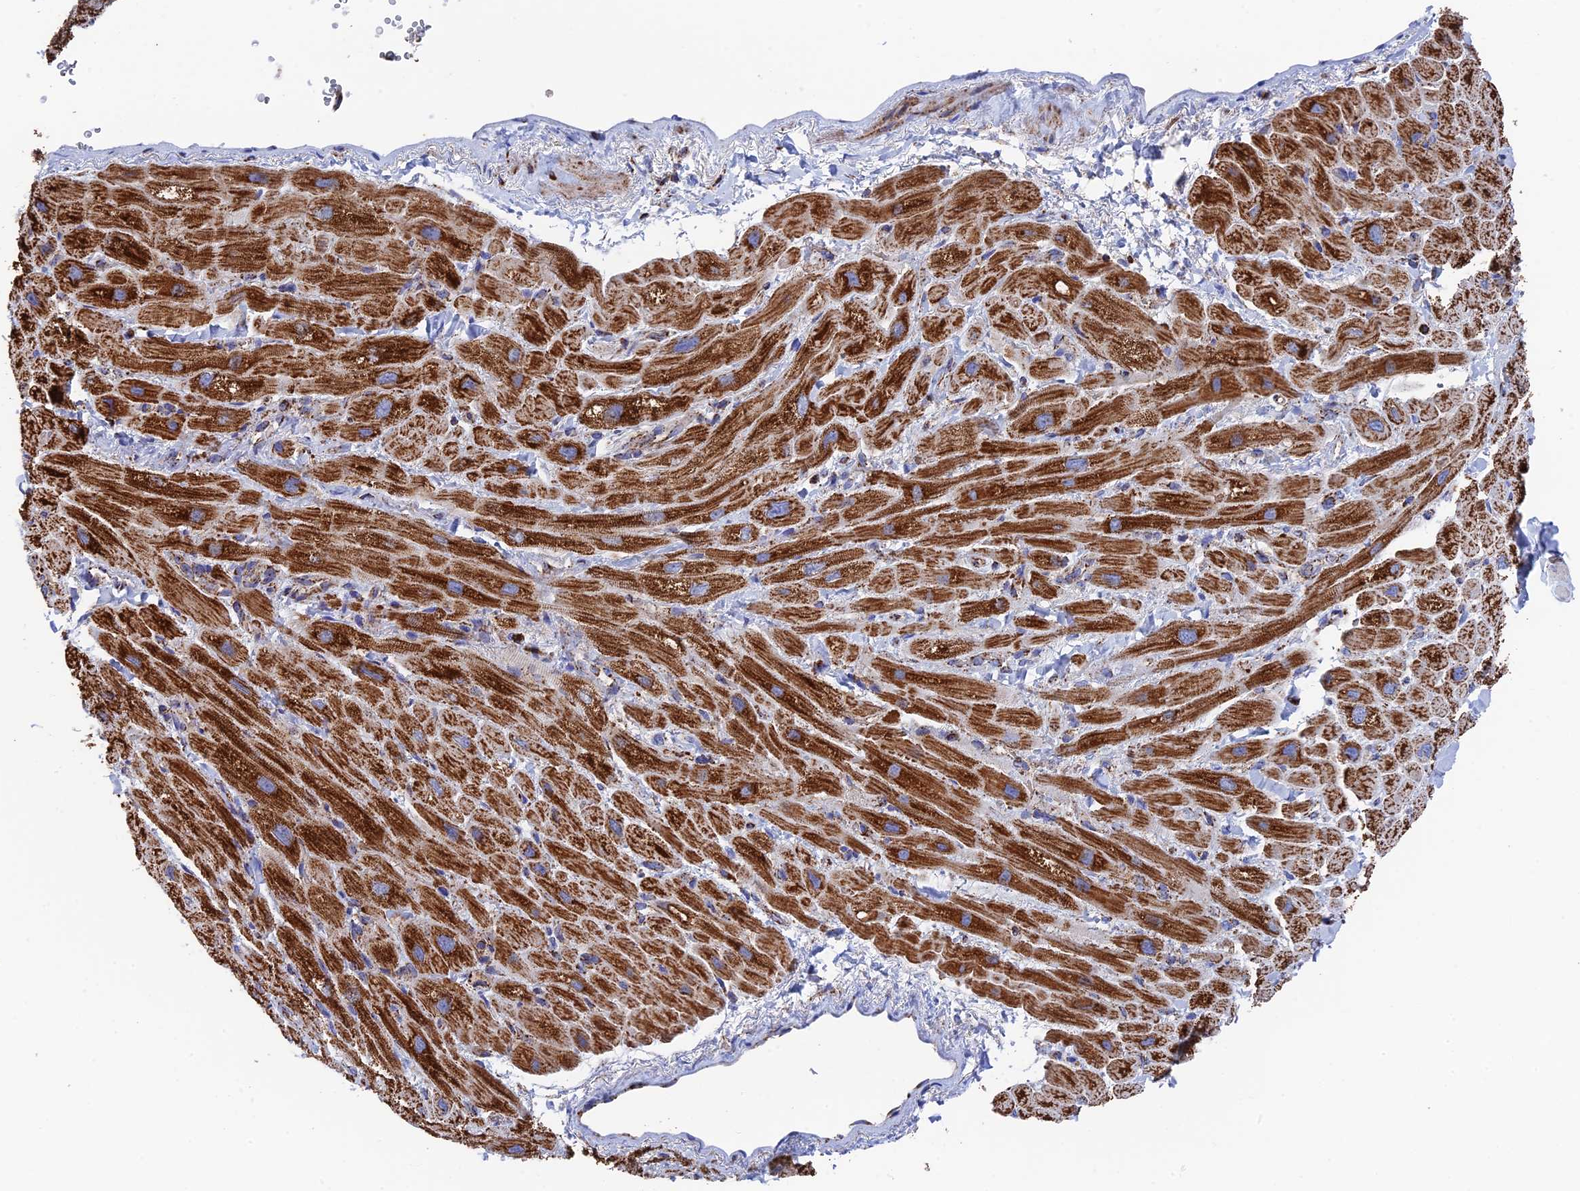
{"staining": {"intensity": "strong", "quantity": ">75%", "location": "cytoplasmic/membranous"}, "tissue": "heart muscle", "cell_type": "Cardiomyocytes", "image_type": "normal", "snomed": [{"axis": "morphology", "description": "Normal tissue, NOS"}, {"axis": "topography", "description": "Heart"}], "caption": "DAB immunohistochemical staining of benign heart muscle reveals strong cytoplasmic/membranous protein staining in about >75% of cardiomyocytes. The staining was performed using DAB (3,3'-diaminobenzidine) to visualize the protein expression in brown, while the nuclei were stained in blue with hematoxylin (Magnification: 20x).", "gene": "HAUS8", "patient": {"sex": "male", "age": 65}}